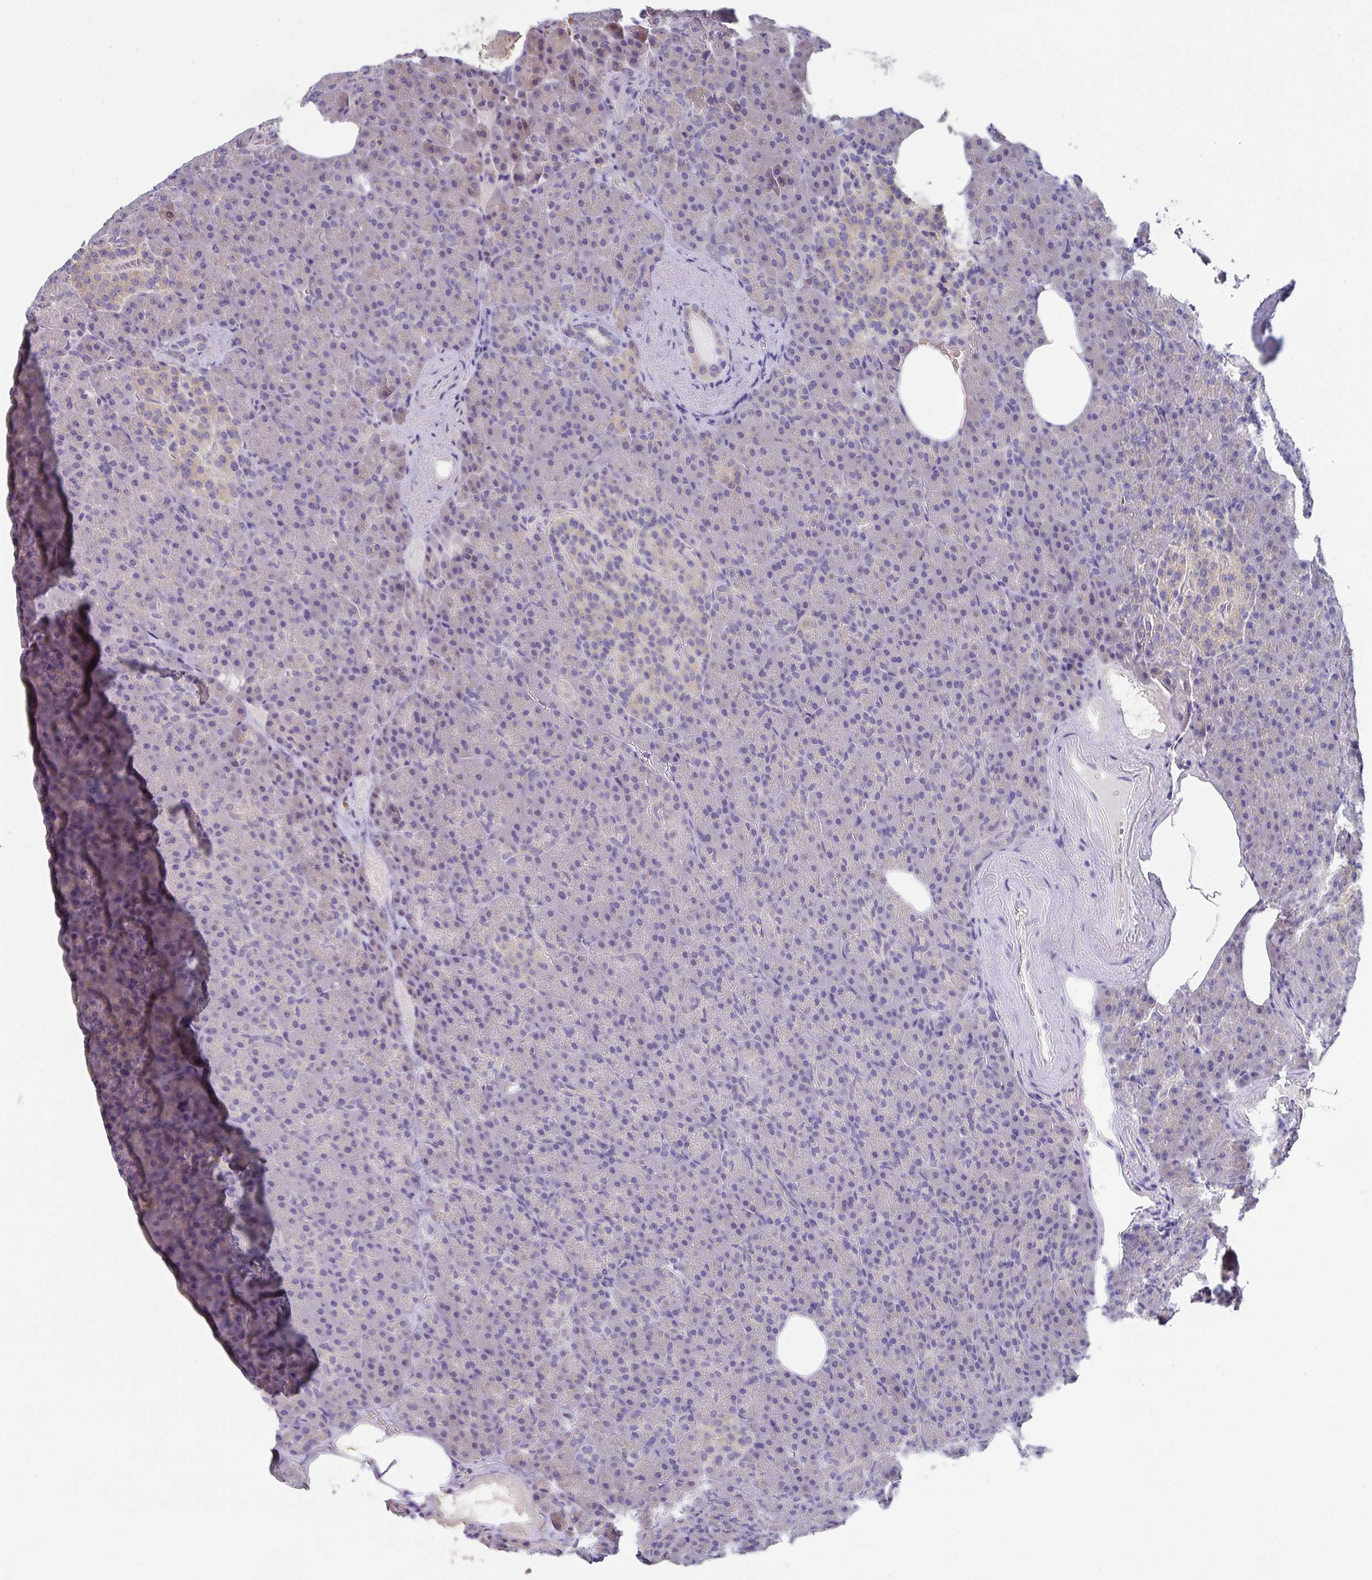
{"staining": {"intensity": "weak", "quantity": "<25%", "location": "cytoplasmic/membranous"}, "tissue": "pancreas", "cell_type": "Exocrine glandular cells", "image_type": "normal", "snomed": [{"axis": "morphology", "description": "Normal tissue, NOS"}, {"axis": "topography", "description": "Pancreas"}], "caption": "This is an IHC histopathology image of unremarkable human pancreas. There is no expression in exocrine glandular cells.", "gene": "TFAP2C", "patient": {"sex": "female", "age": 74}}